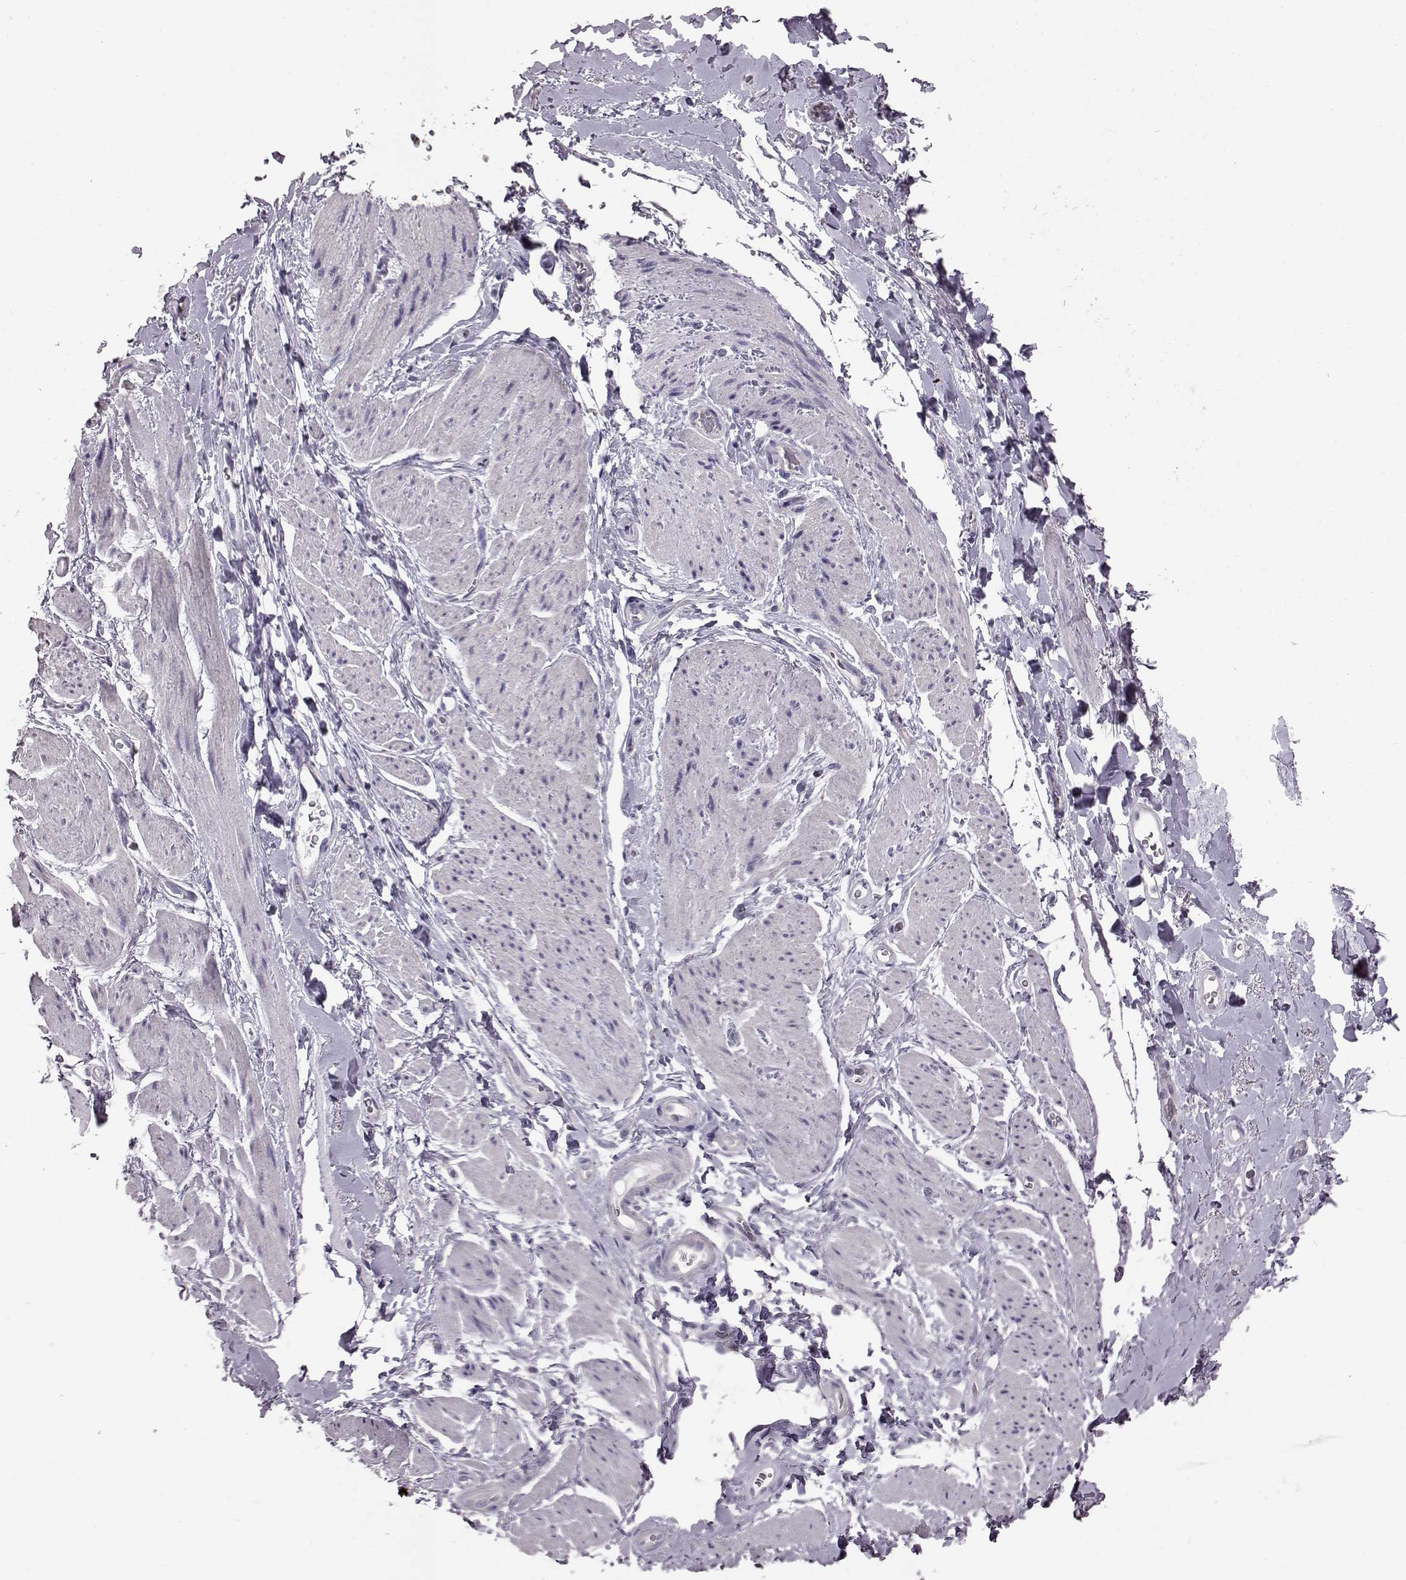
{"staining": {"intensity": "negative", "quantity": "none", "location": "none"}, "tissue": "adipose tissue", "cell_type": "Adipocytes", "image_type": "normal", "snomed": [{"axis": "morphology", "description": "Normal tissue, NOS"}, {"axis": "topography", "description": "Anal"}, {"axis": "topography", "description": "Peripheral nerve tissue"}], "caption": "Adipose tissue stained for a protein using immunohistochemistry displays no positivity adipocytes.", "gene": "ADGRG2", "patient": {"sex": "male", "age": 53}}